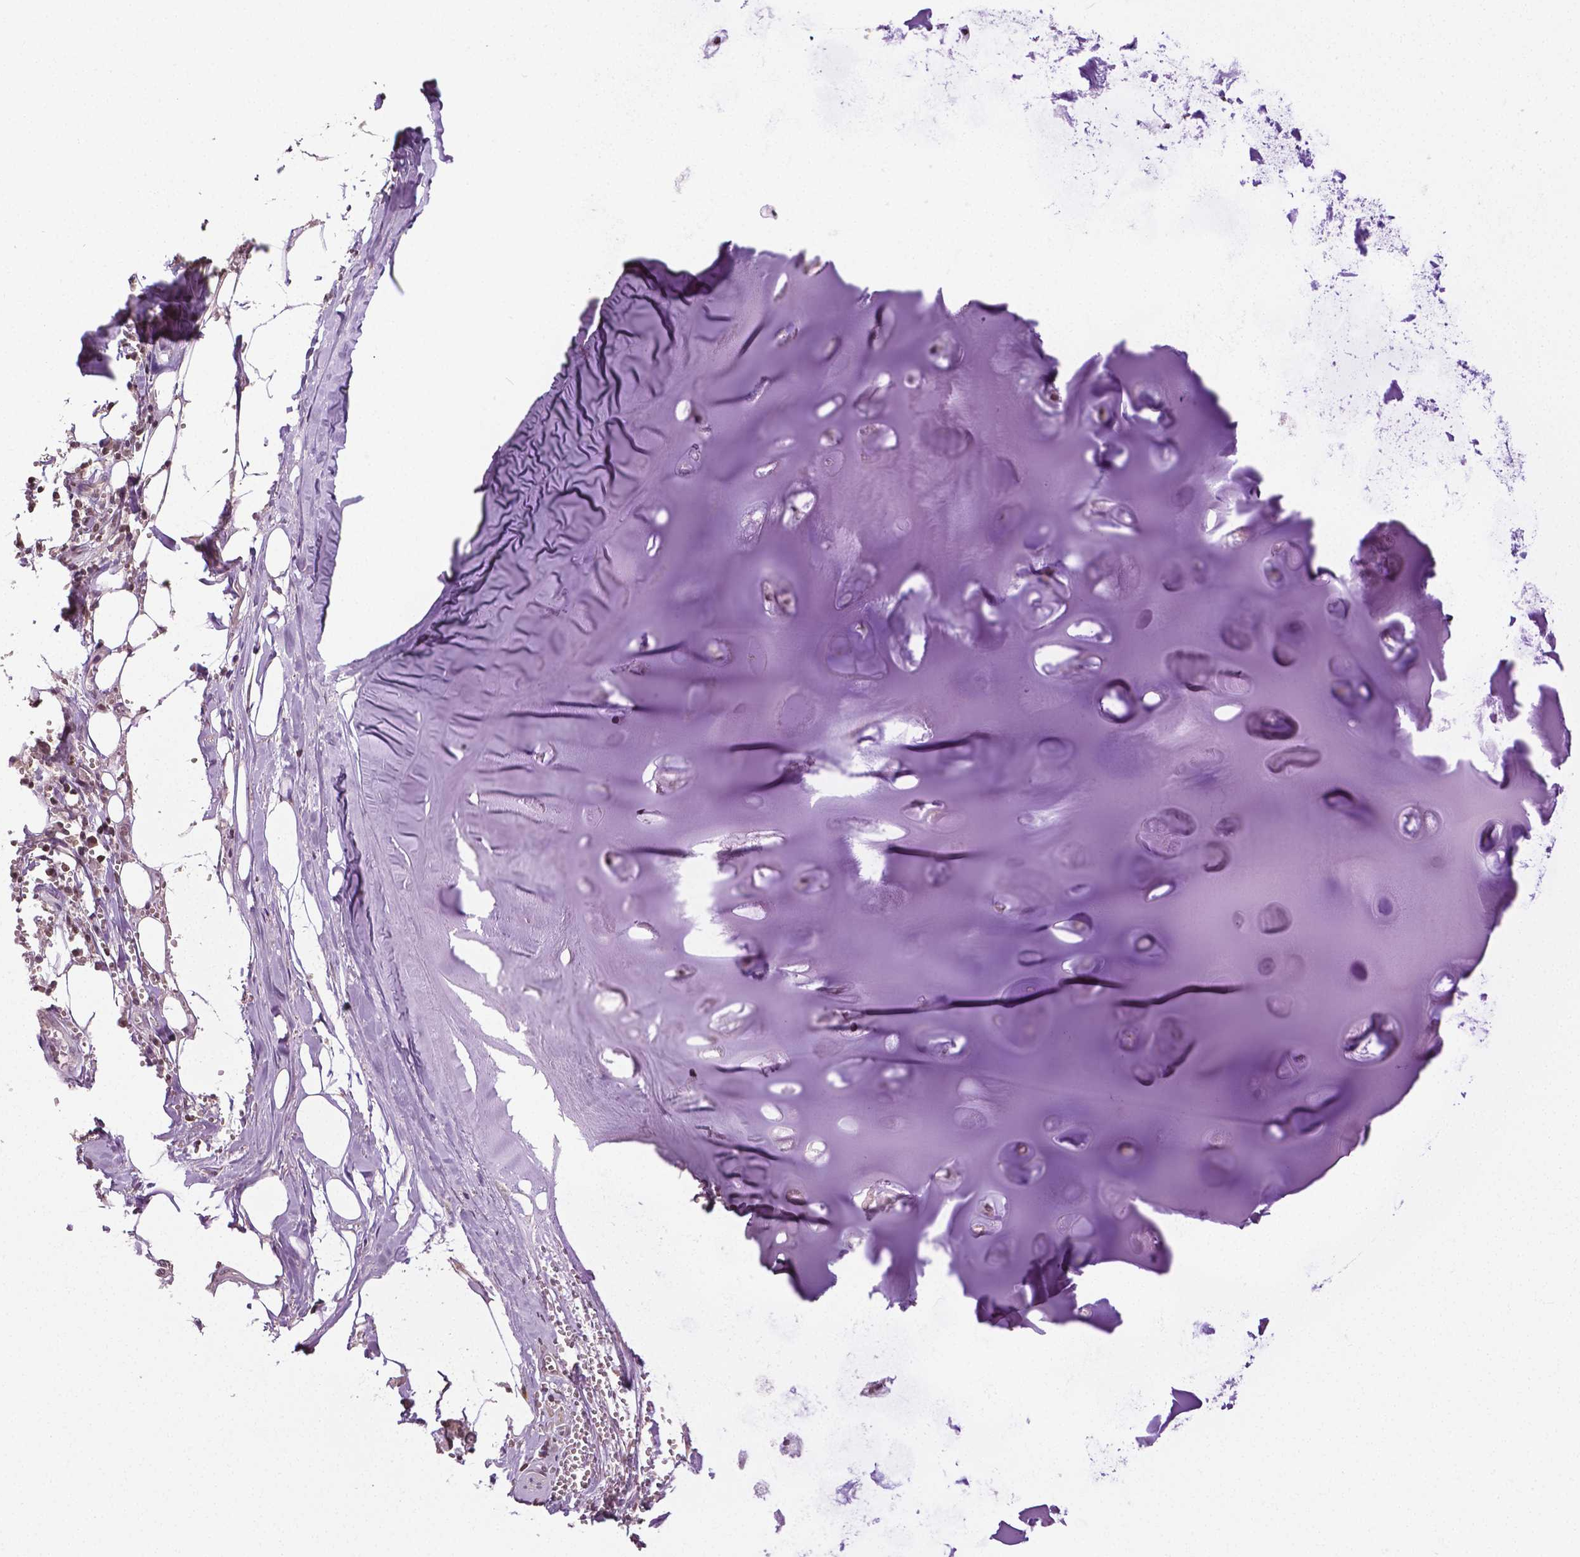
{"staining": {"intensity": "moderate", "quantity": "25%-75%", "location": "cytoplasmic/membranous"}, "tissue": "adipose tissue", "cell_type": "Adipocytes", "image_type": "normal", "snomed": [{"axis": "morphology", "description": "Normal tissue, NOS"}, {"axis": "morphology", "description": "Squamous cell carcinoma, NOS"}, {"axis": "topography", "description": "Cartilage tissue"}, {"axis": "topography", "description": "Bronchus"}, {"axis": "topography", "description": "Lung"}], "caption": "Benign adipose tissue shows moderate cytoplasmic/membranous expression in approximately 25%-75% of adipocytes, visualized by immunohistochemistry. (DAB (3,3'-diaminobenzidine) IHC with brightfield microscopy, high magnification).", "gene": "DLX5", "patient": {"sex": "male", "age": 66}}